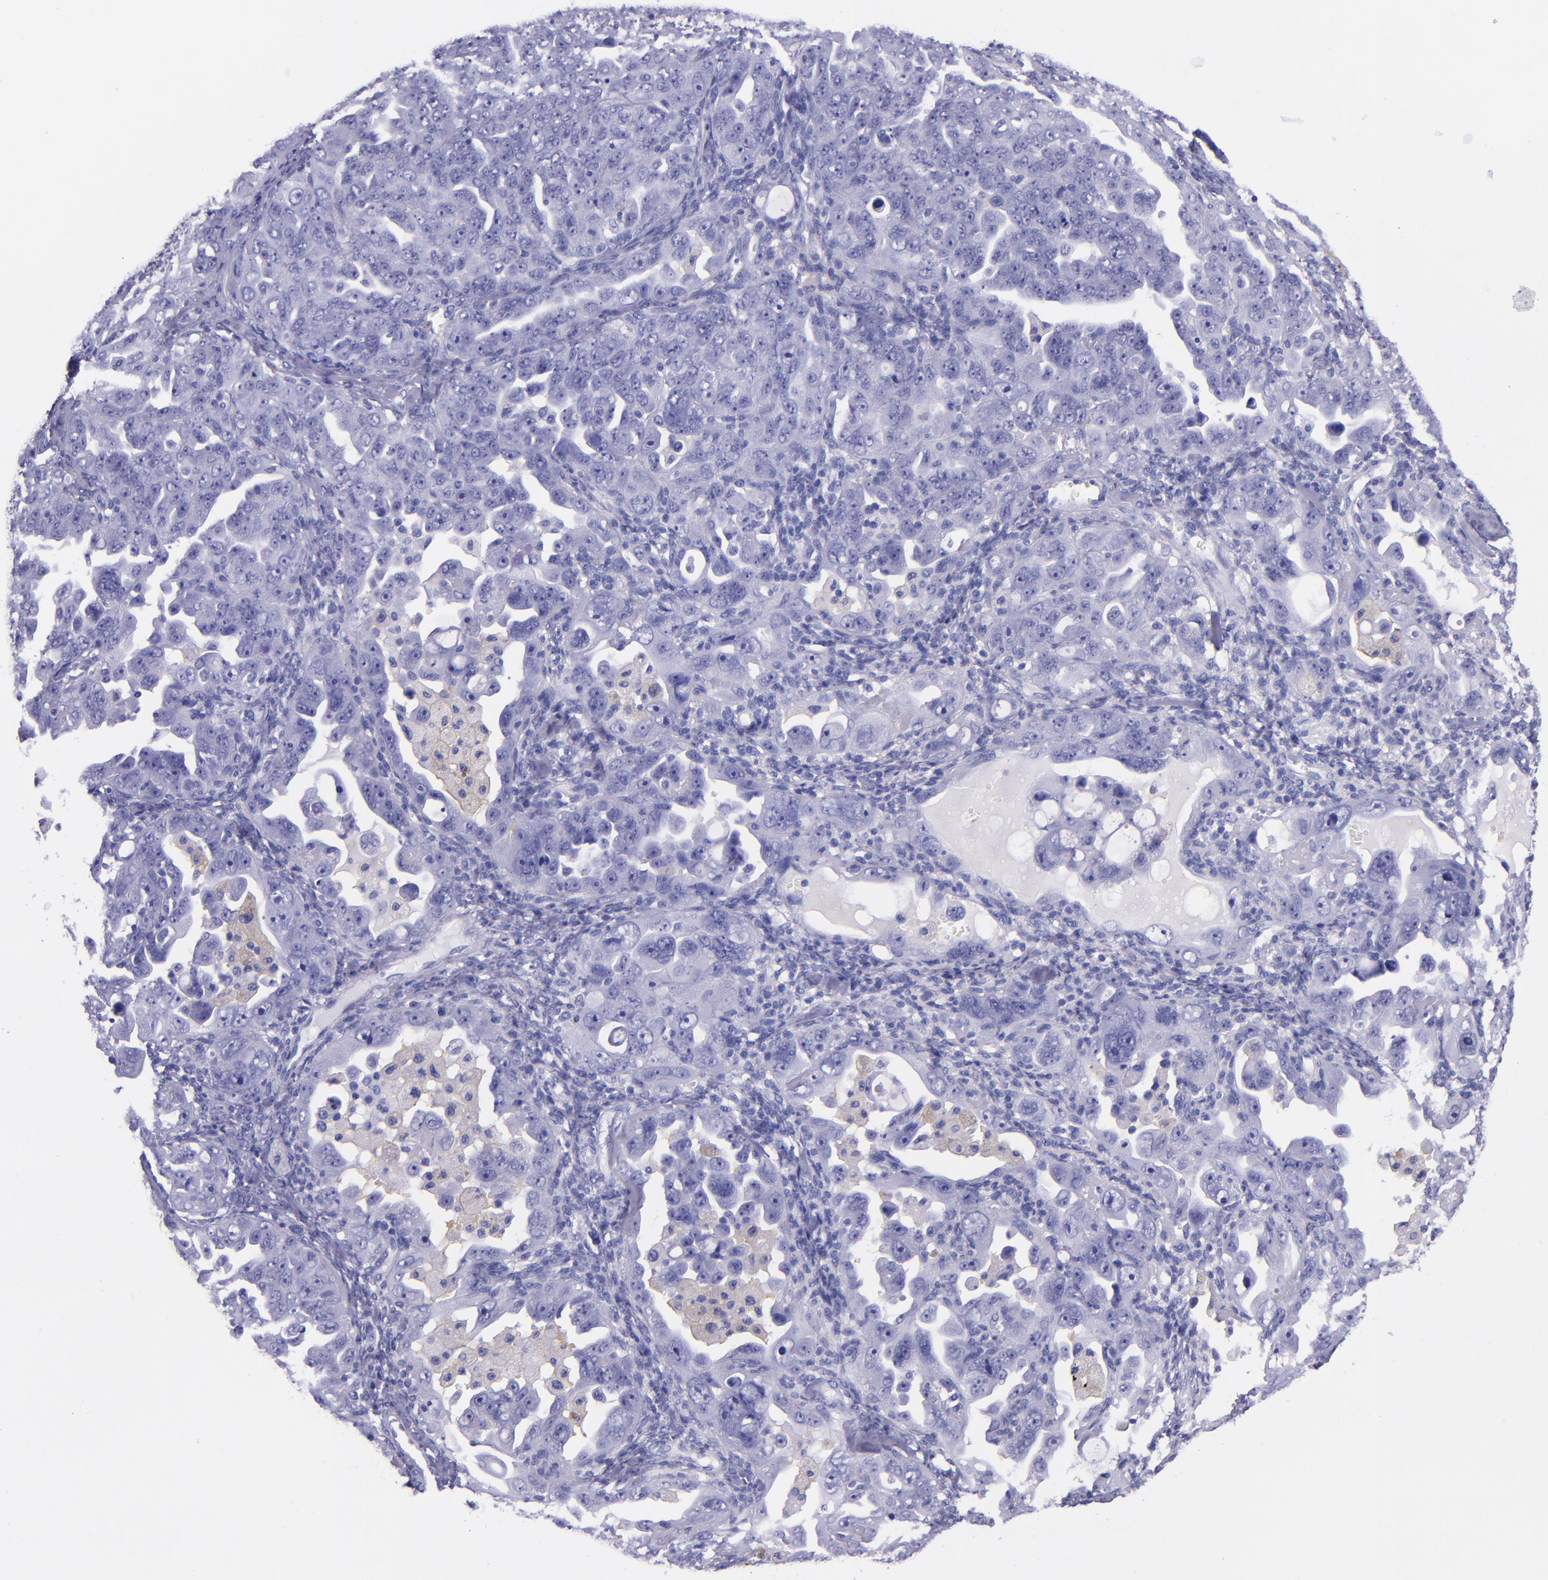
{"staining": {"intensity": "negative", "quantity": "none", "location": "none"}, "tissue": "ovarian cancer", "cell_type": "Tumor cells", "image_type": "cancer", "snomed": [{"axis": "morphology", "description": "Cystadenocarcinoma, serous, NOS"}, {"axis": "topography", "description": "Ovary"}], "caption": "Protein analysis of ovarian serous cystadenocarcinoma reveals no significant staining in tumor cells. (DAB immunohistochemistry with hematoxylin counter stain).", "gene": "MBP", "patient": {"sex": "female", "age": 66}}